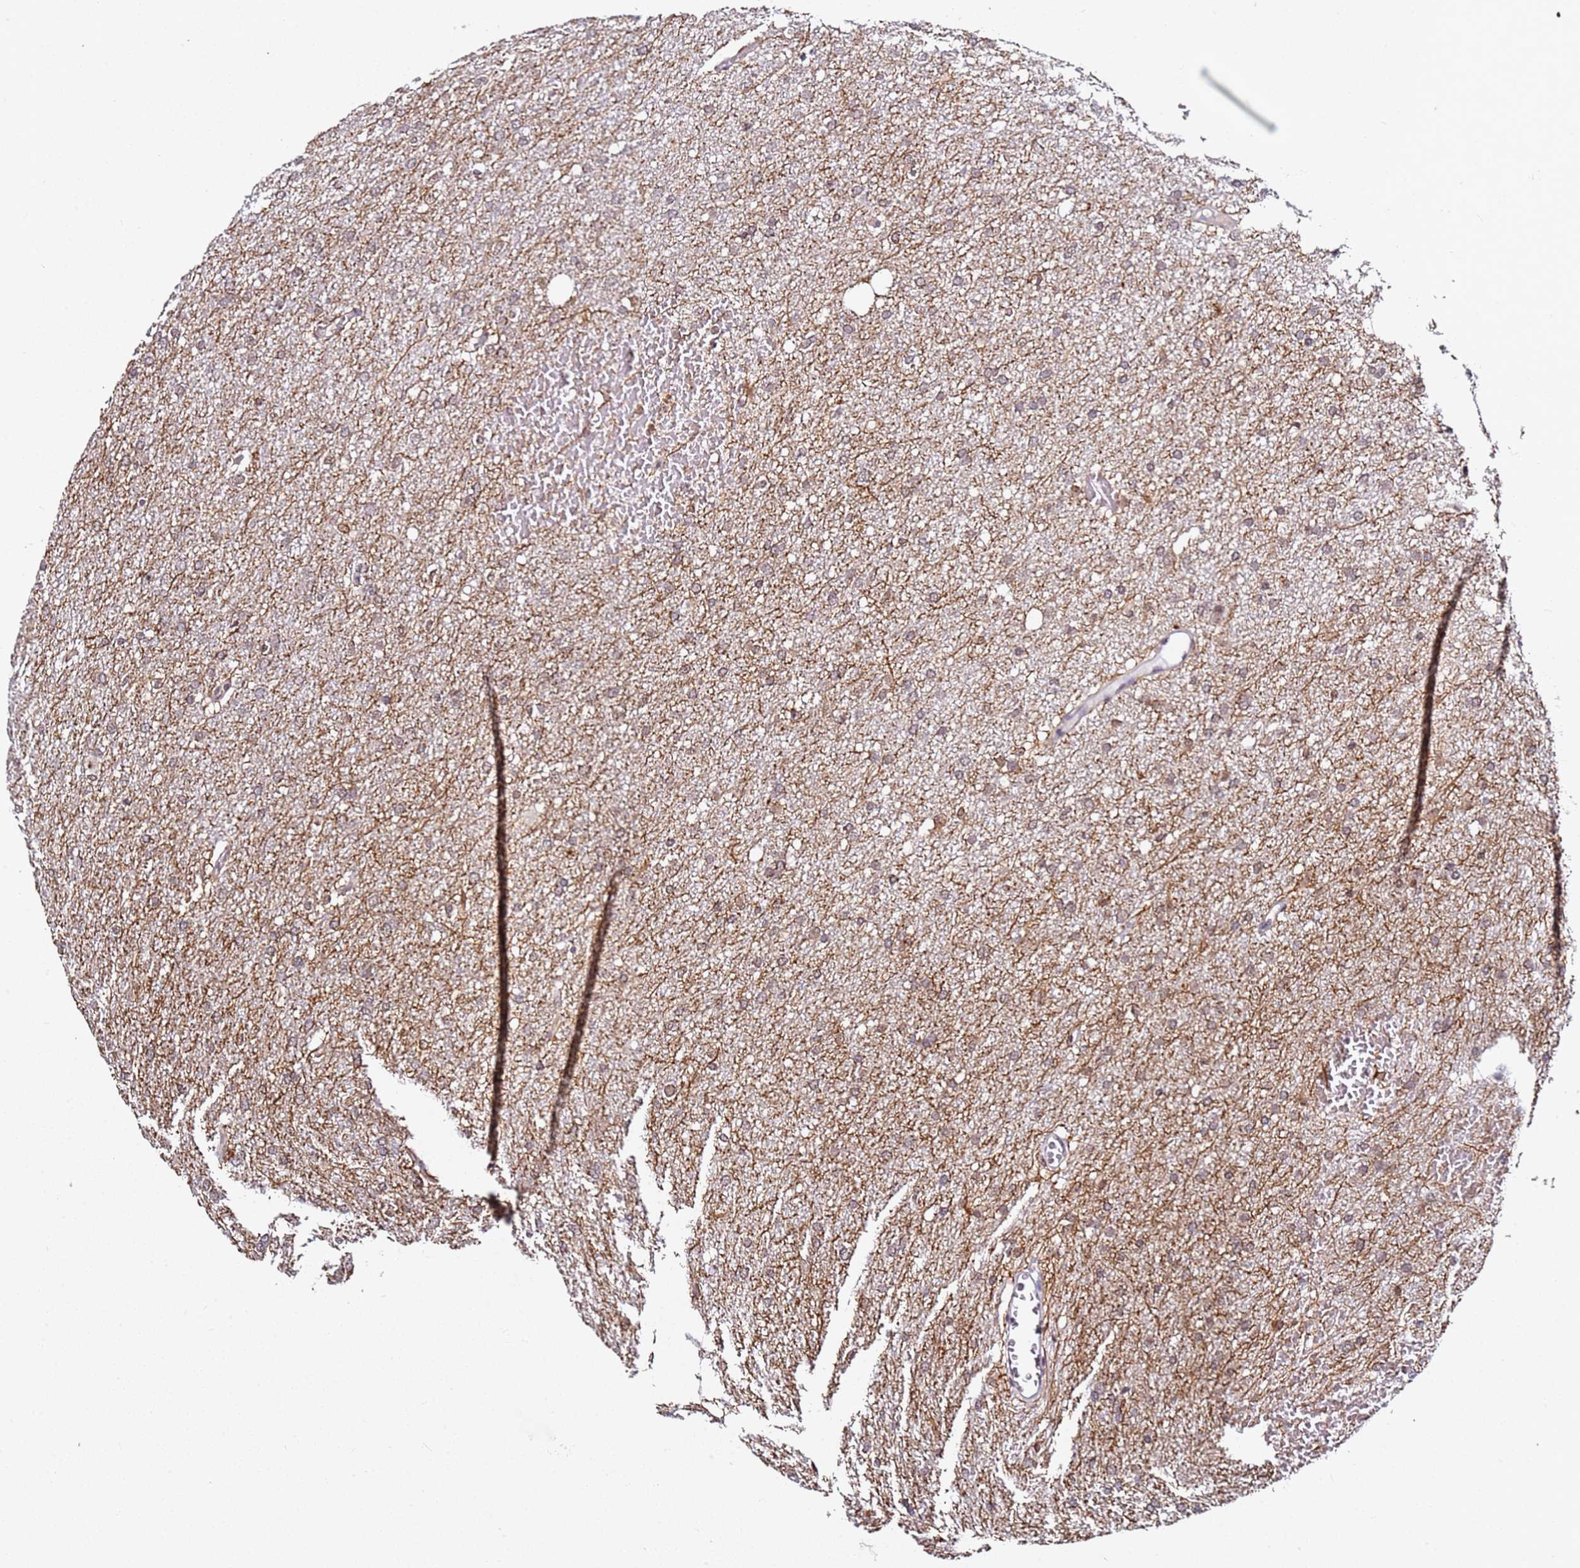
{"staining": {"intensity": "negative", "quantity": "none", "location": "none"}, "tissue": "glioma", "cell_type": "Tumor cells", "image_type": "cancer", "snomed": [{"axis": "morphology", "description": "Glioma, malignant, High grade"}, {"axis": "topography", "description": "Cerebral cortex"}], "caption": "DAB (3,3'-diaminobenzidine) immunohistochemical staining of human glioma displays no significant positivity in tumor cells.", "gene": "FCF1", "patient": {"sex": "female", "age": 36}}